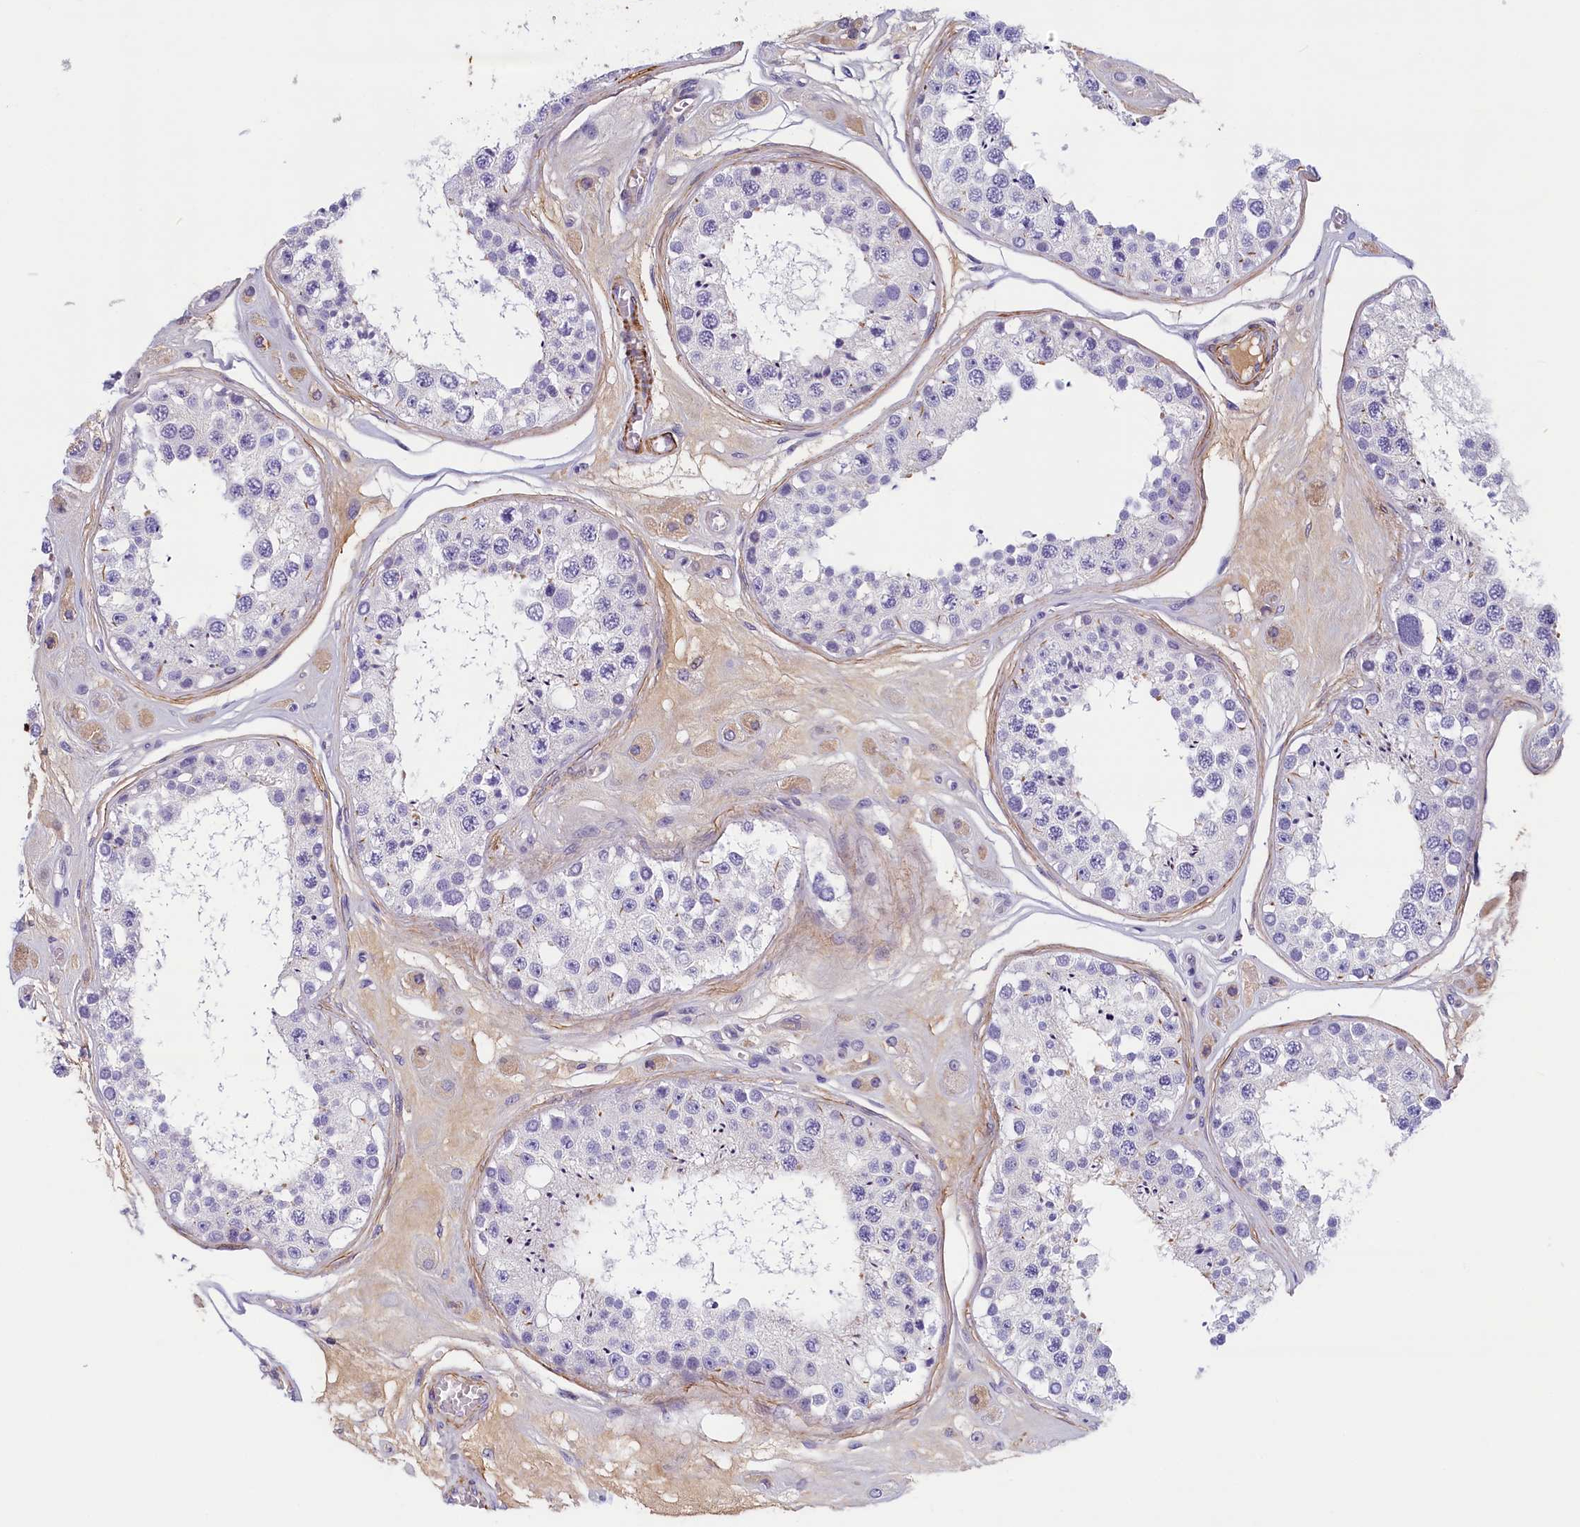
{"staining": {"intensity": "negative", "quantity": "none", "location": "none"}, "tissue": "testis", "cell_type": "Cells in seminiferous ducts", "image_type": "normal", "snomed": [{"axis": "morphology", "description": "Normal tissue, NOS"}, {"axis": "topography", "description": "Testis"}], "caption": "Cells in seminiferous ducts show no significant expression in normal testis. (Brightfield microscopy of DAB immunohistochemistry at high magnification).", "gene": "BCL2L13", "patient": {"sex": "male", "age": 25}}